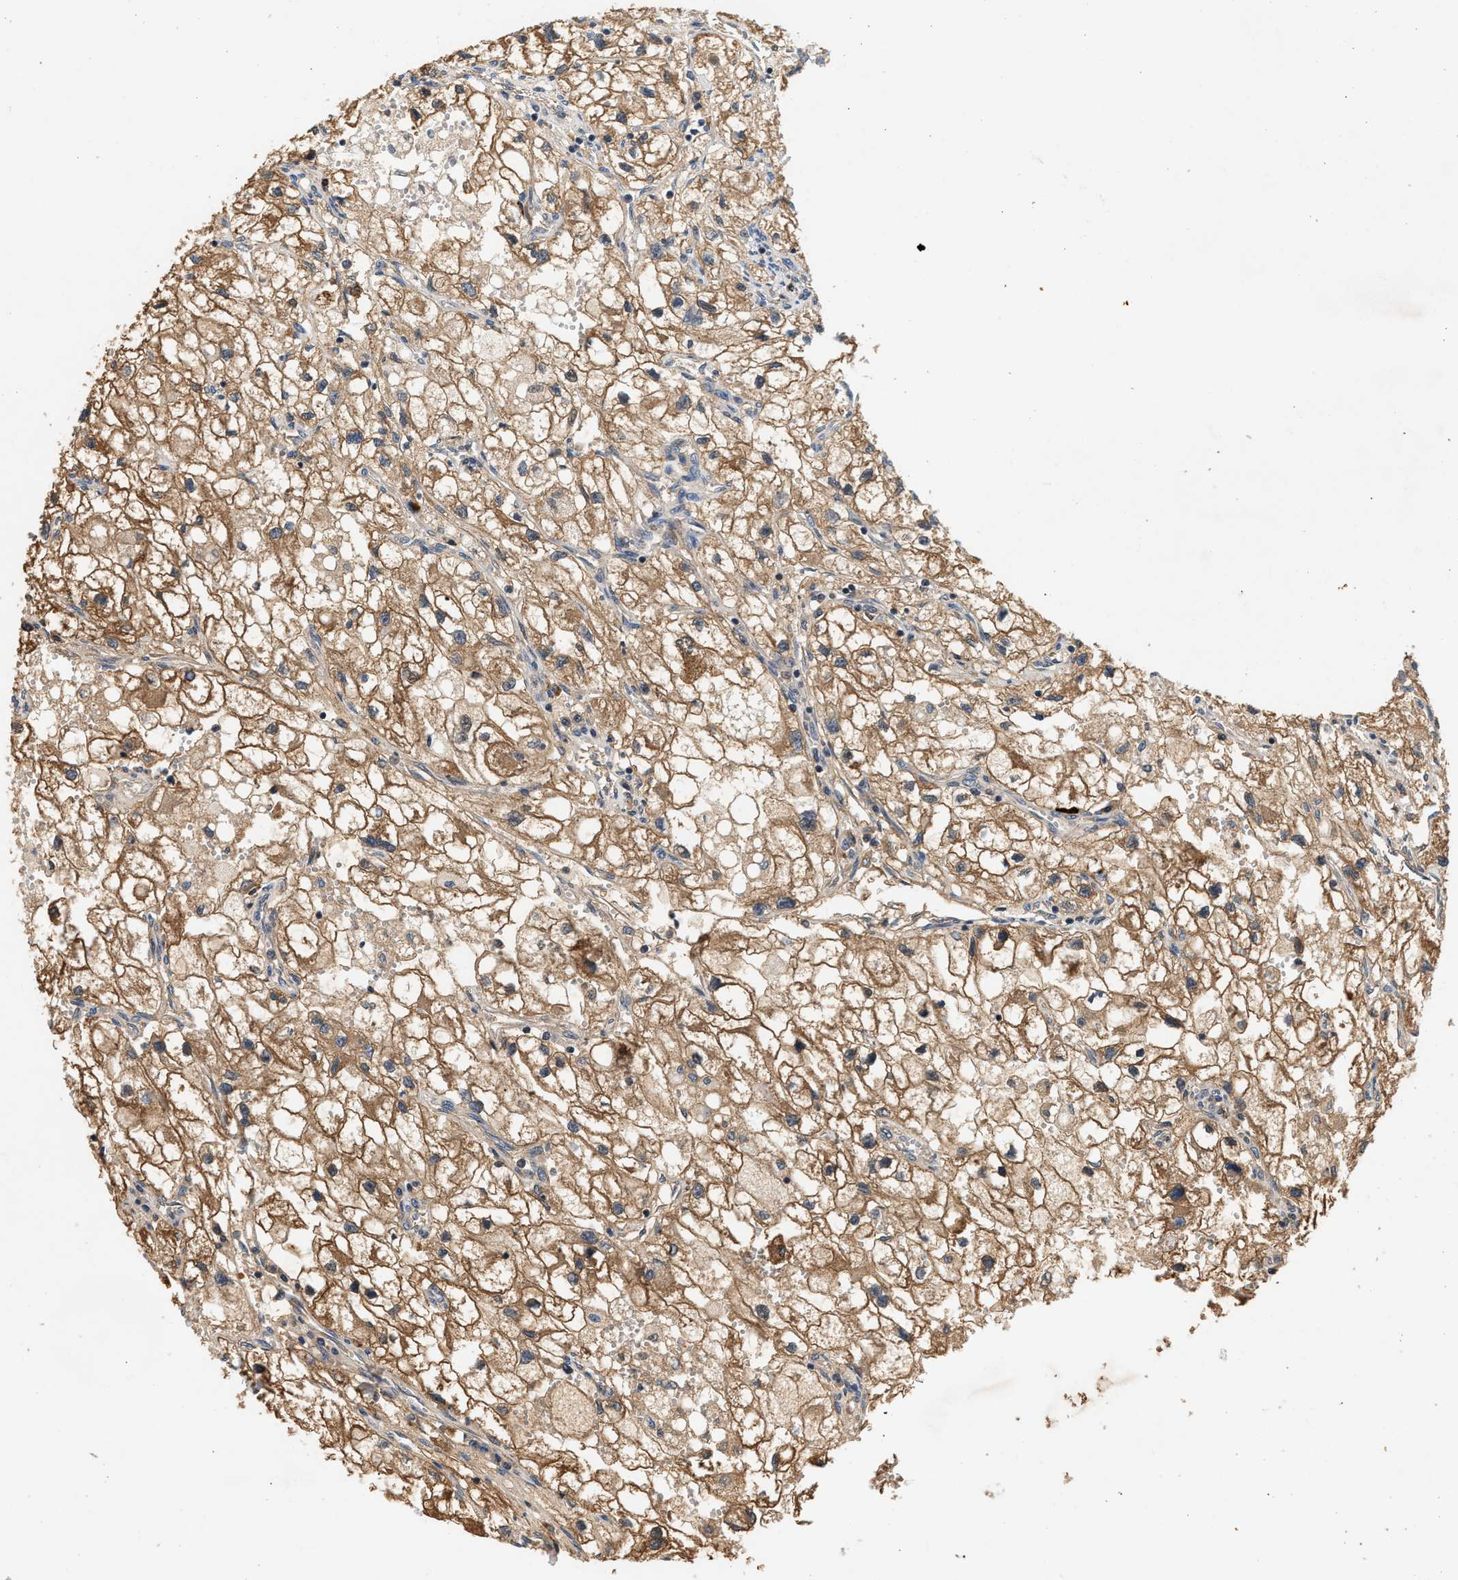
{"staining": {"intensity": "moderate", "quantity": ">75%", "location": "cytoplasmic/membranous"}, "tissue": "renal cancer", "cell_type": "Tumor cells", "image_type": "cancer", "snomed": [{"axis": "morphology", "description": "Adenocarcinoma, NOS"}, {"axis": "topography", "description": "Kidney"}], "caption": "Renal adenocarcinoma stained with a brown dye shows moderate cytoplasmic/membranous positive expression in about >75% of tumor cells.", "gene": "FAM78A", "patient": {"sex": "female", "age": 70}}